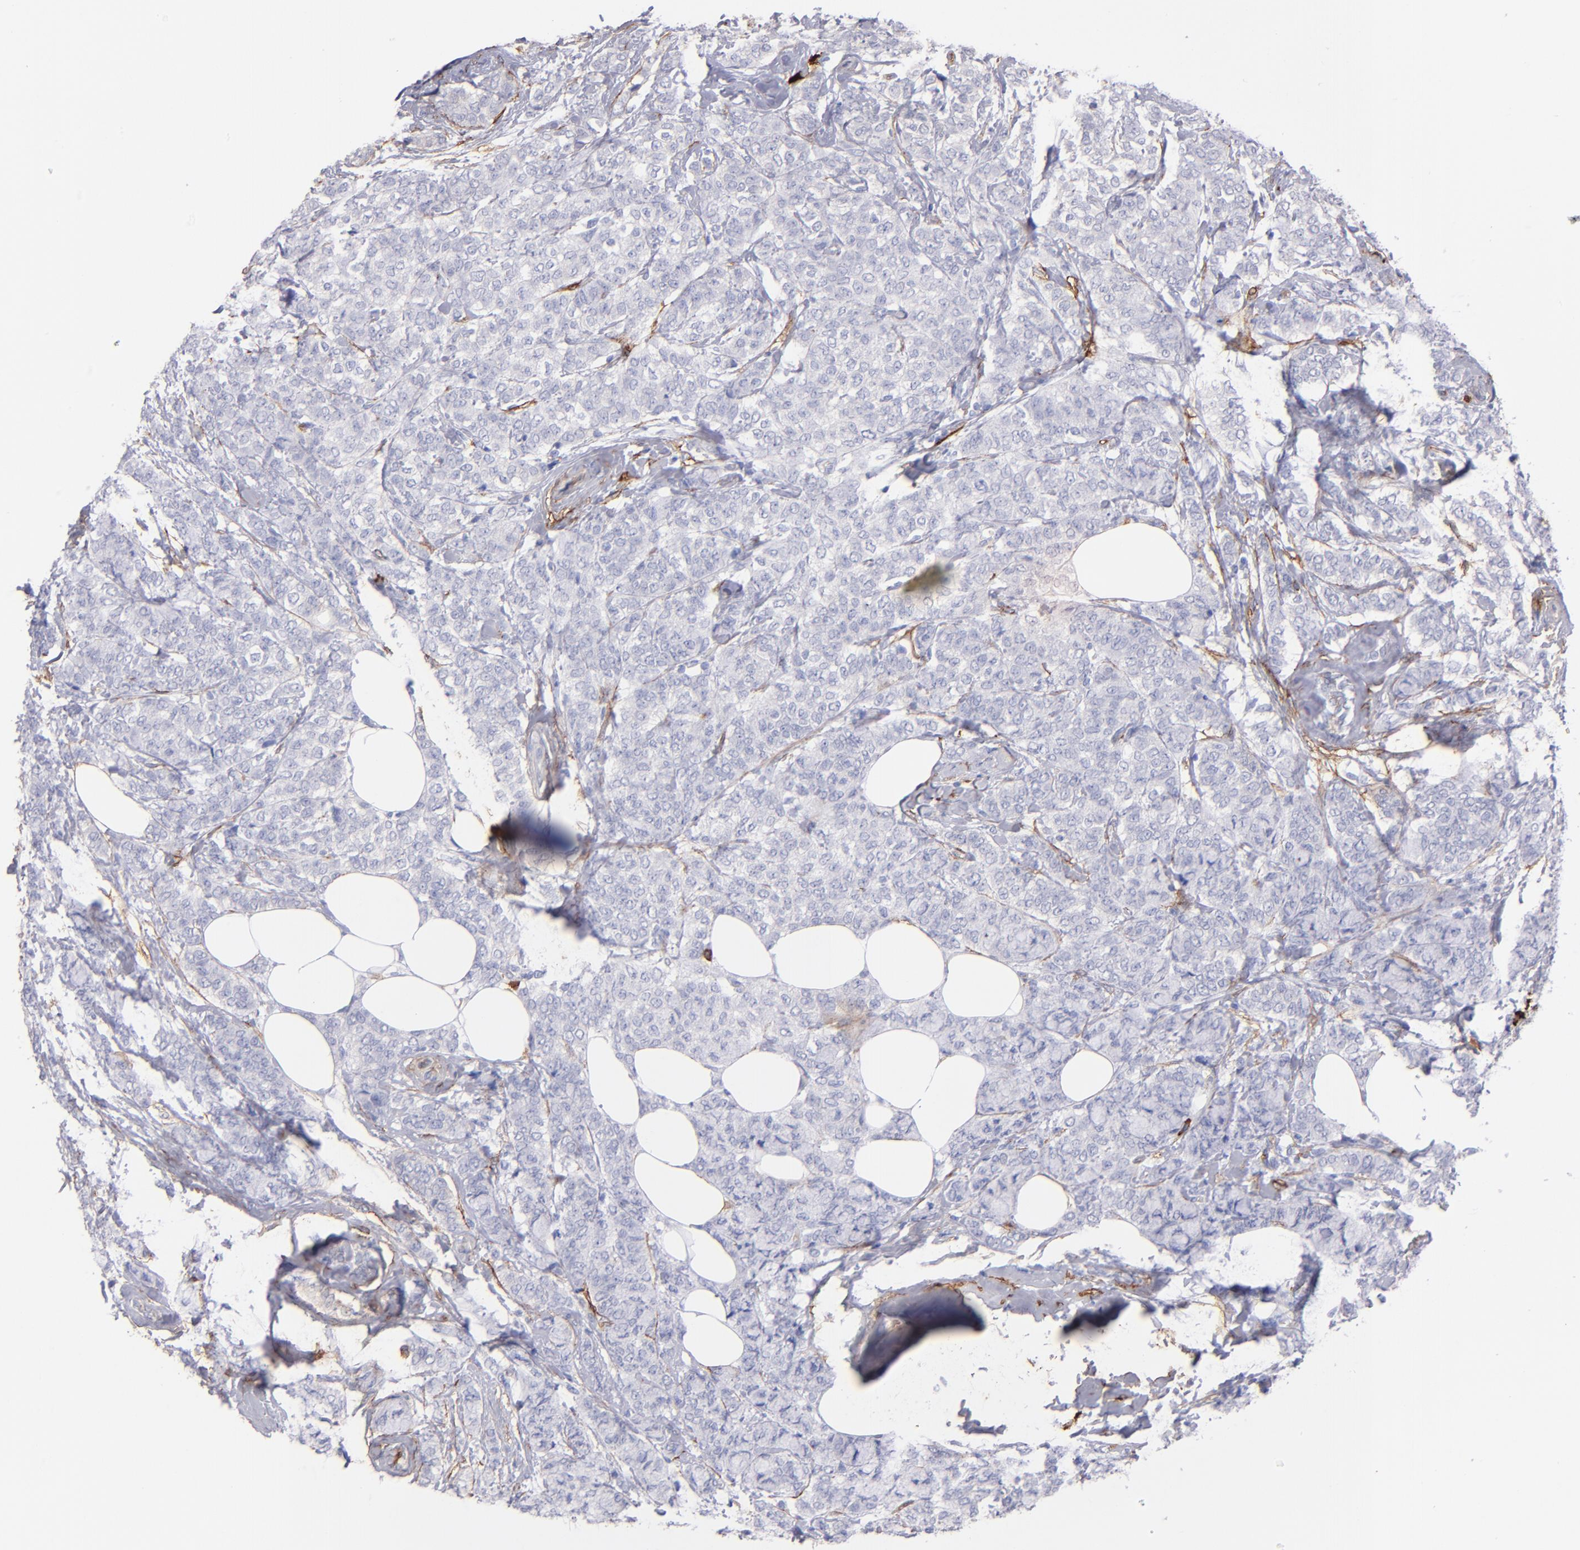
{"staining": {"intensity": "negative", "quantity": "none", "location": "none"}, "tissue": "breast cancer", "cell_type": "Tumor cells", "image_type": "cancer", "snomed": [{"axis": "morphology", "description": "Lobular carcinoma"}, {"axis": "topography", "description": "Breast"}], "caption": "DAB immunohistochemical staining of breast lobular carcinoma exhibits no significant staining in tumor cells.", "gene": "AHNAK2", "patient": {"sex": "female", "age": 60}}